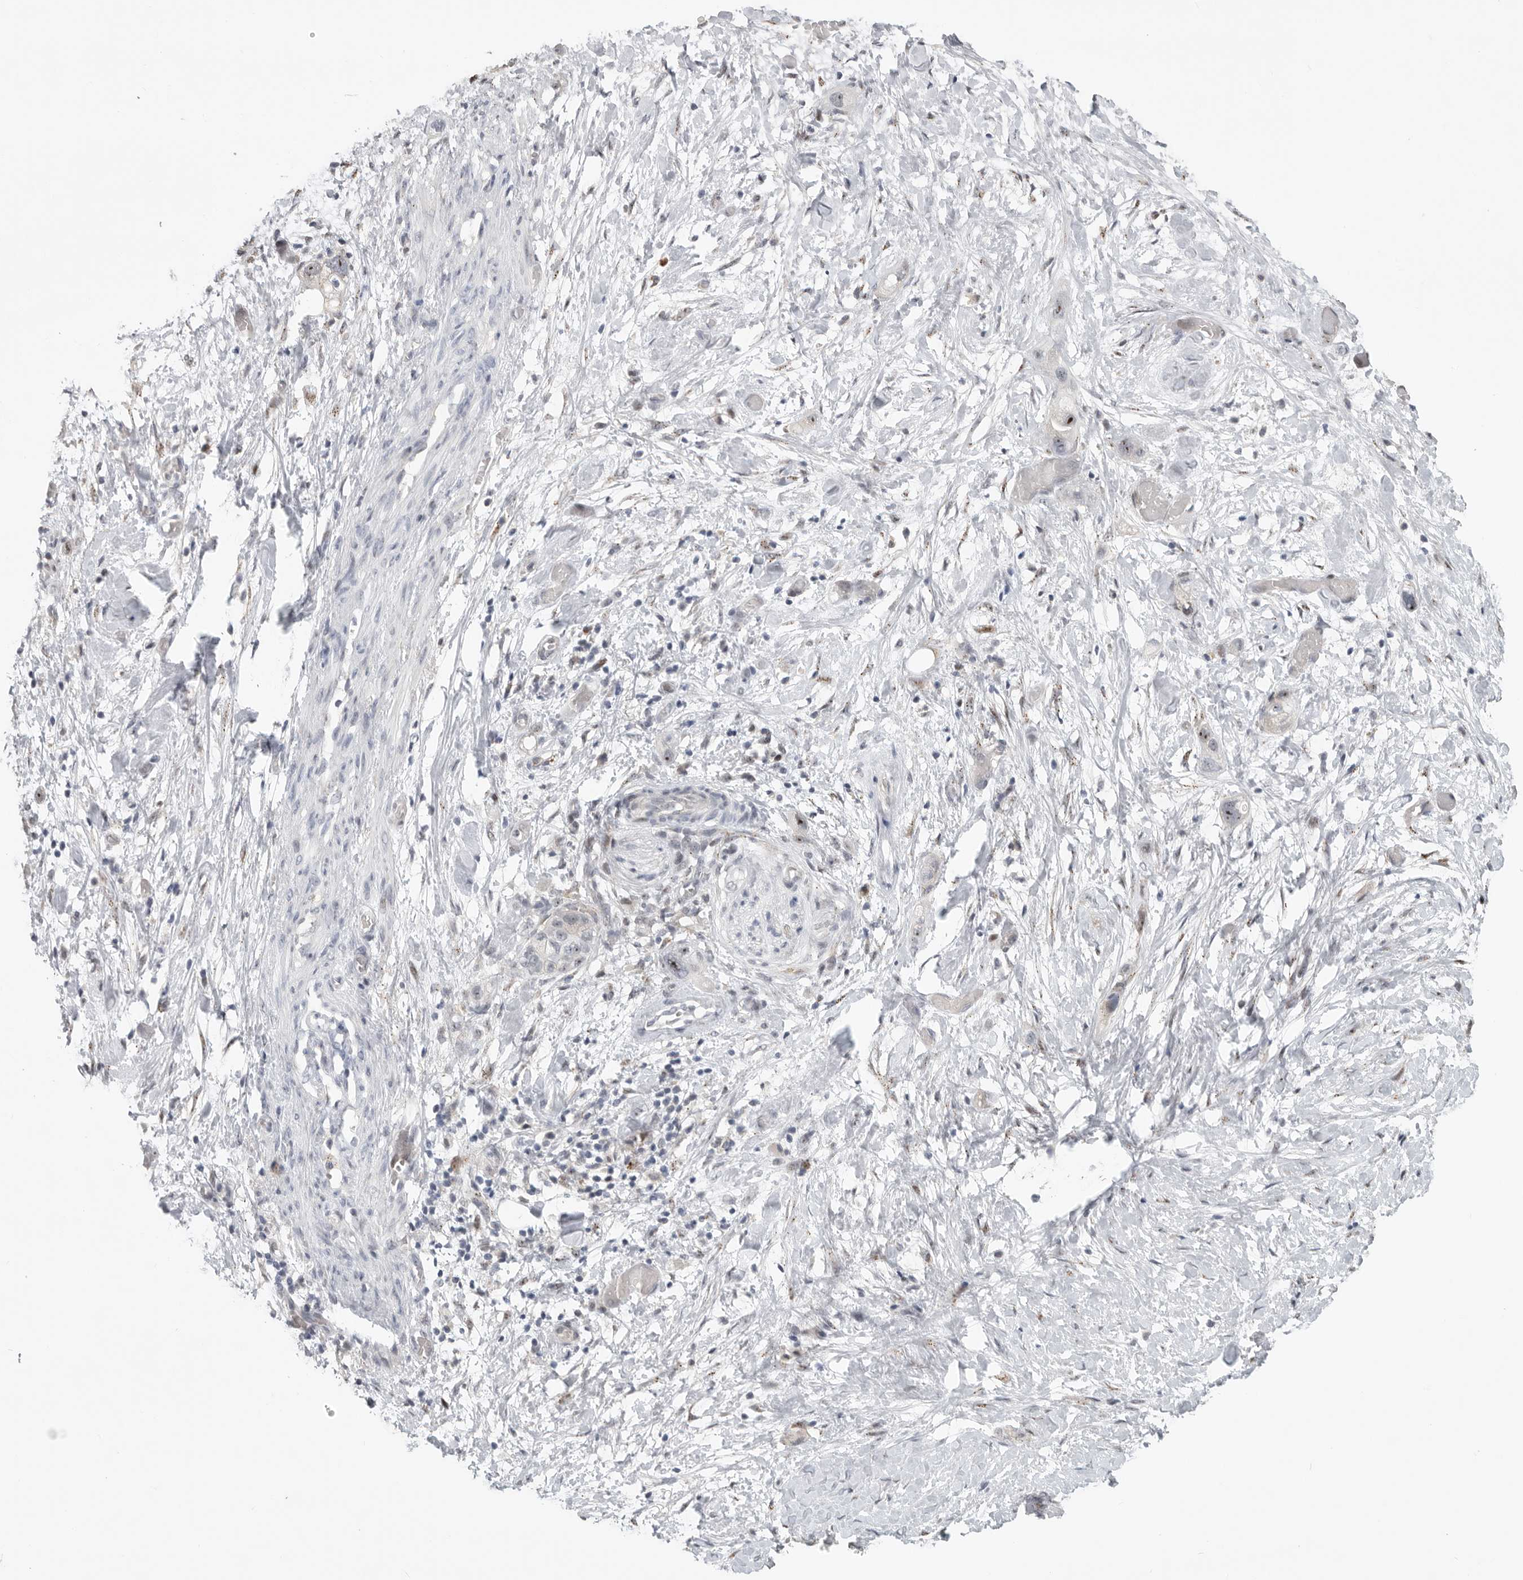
{"staining": {"intensity": "weak", "quantity": "<25%", "location": "nuclear"}, "tissue": "stomach cancer", "cell_type": "Tumor cells", "image_type": "cancer", "snomed": [{"axis": "morphology", "description": "Adenocarcinoma, NOS"}, {"axis": "topography", "description": "Stomach"}, {"axis": "topography", "description": "Stomach, lower"}], "caption": "Histopathology image shows no significant protein positivity in tumor cells of adenocarcinoma (stomach).", "gene": "PCMTD1", "patient": {"sex": "female", "age": 48}}